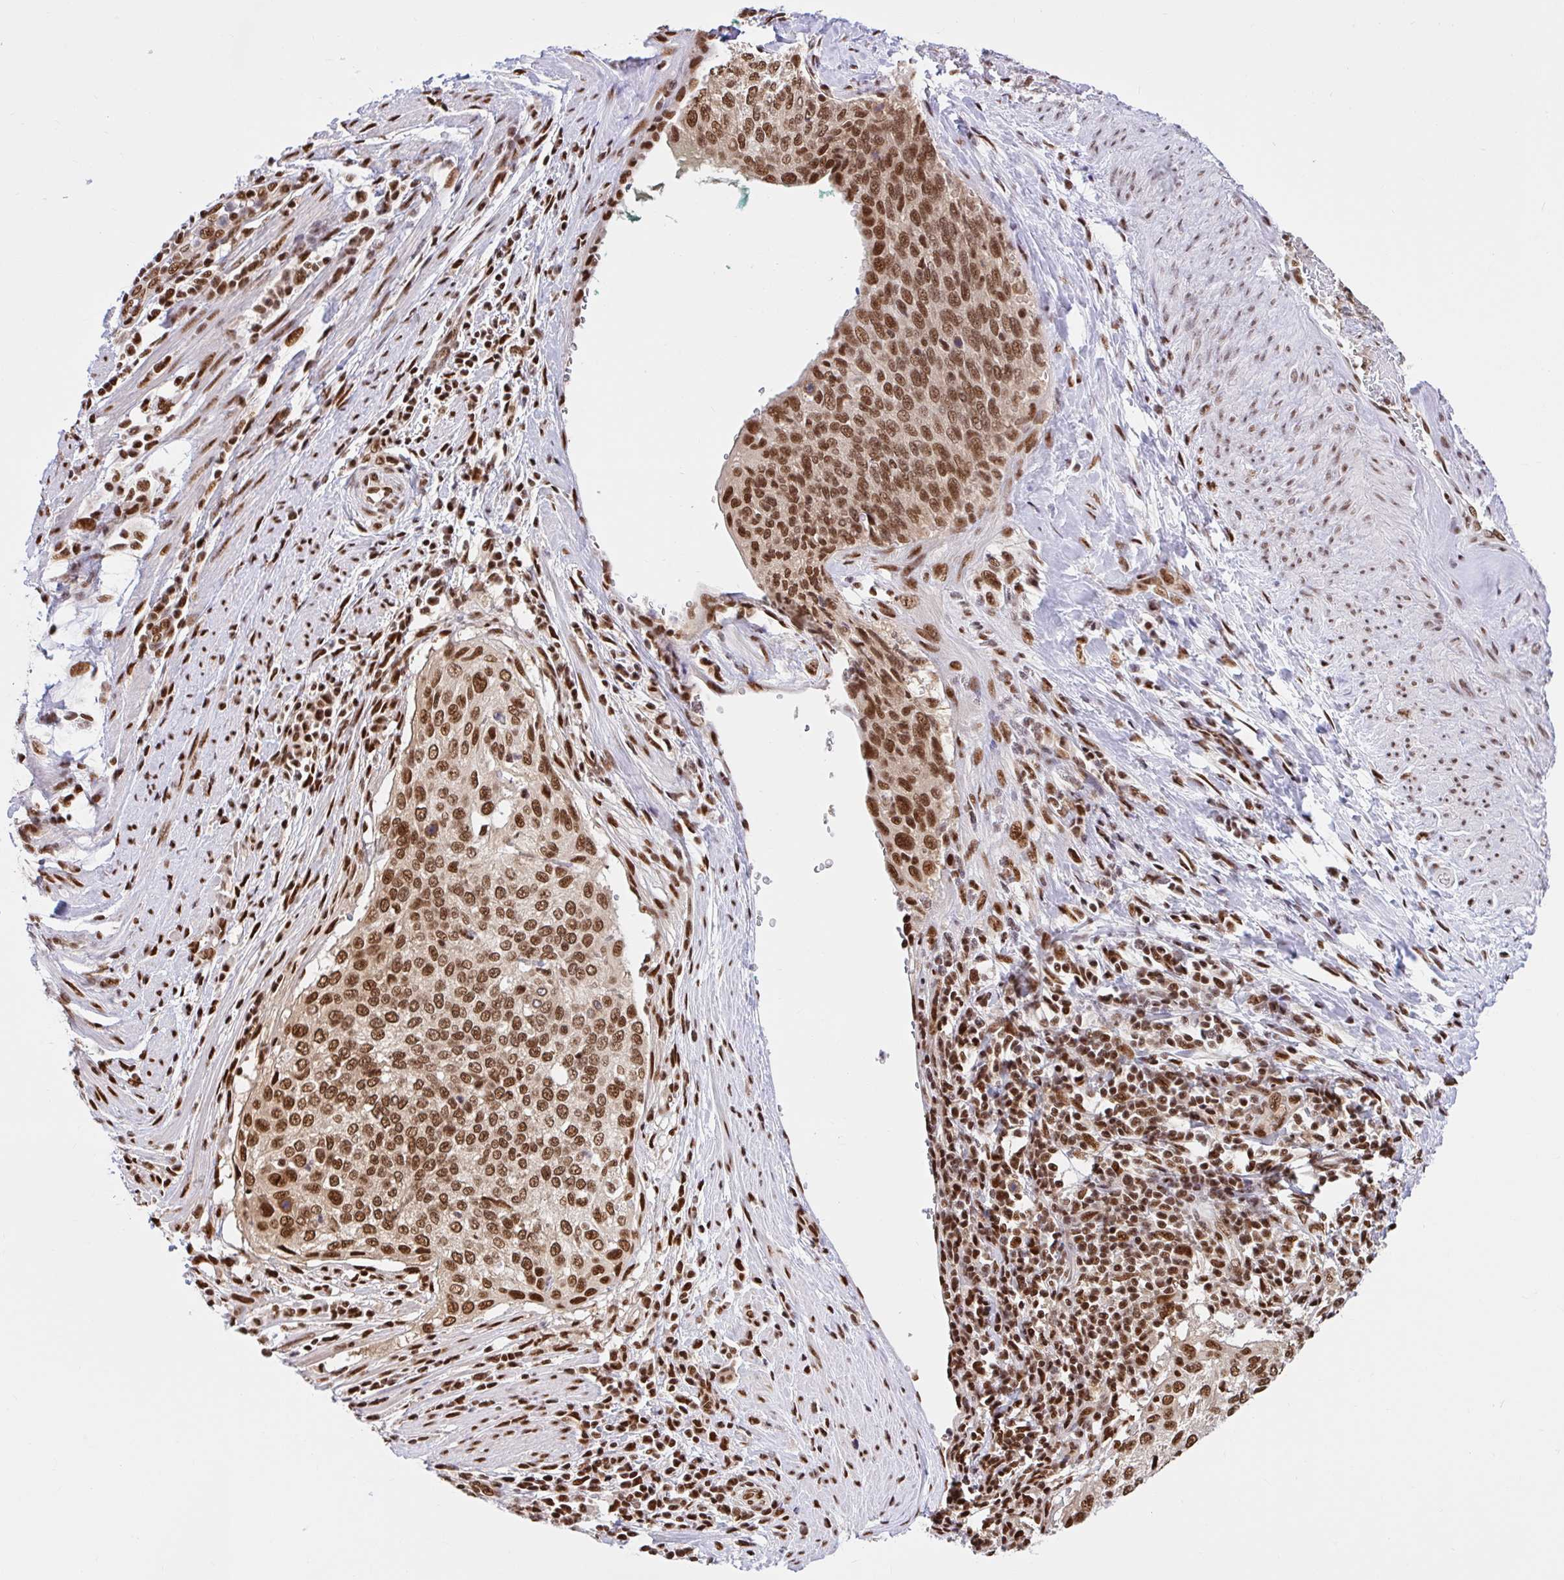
{"staining": {"intensity": "strong", "quantity": ">75%", "location": "nuclear"}, "tissue": "cervical cancer", "cell_type": "Tumor cells", "image_type": "cancer", "snomed": [{"axis": "morphology", "description": "Squamous cell carcinoma, NOS"}, {"axis": "topography", "description": "Cervix"}], "caption": "Protein staining shows strong nuclear positivity in approximately >75% of tumor cells in cervical cancer.", "gene": "ABCA9", "patient": {"sex": "female", "age": 38}}